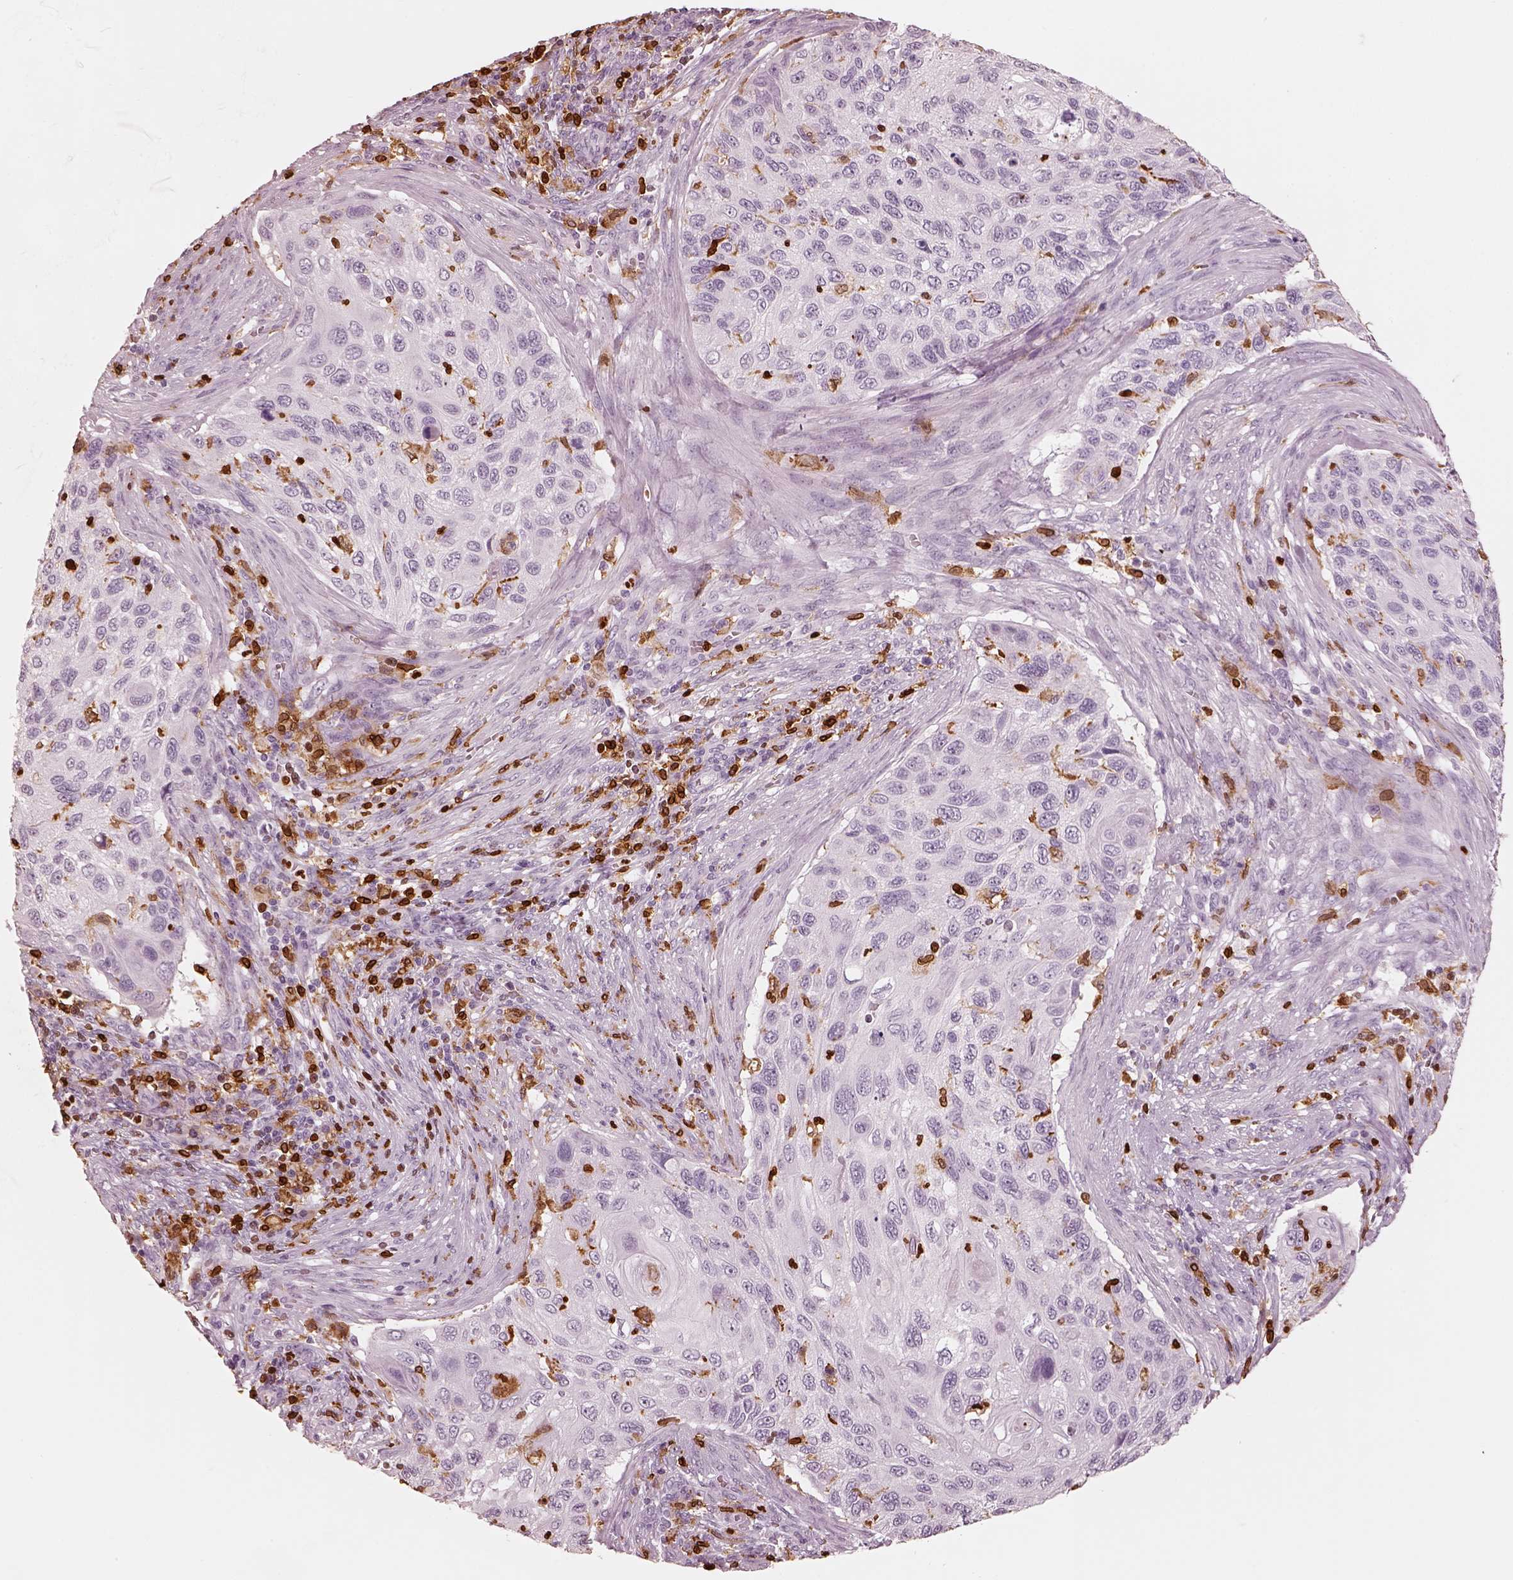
{"staining": {"intensity": "negative", "quantity": "none", "location": "none"}, "tissue": "cervical cancer", "cell_type": "Tumor cells", "image_type": "cancer", "snomed": [{"axis": "morphology", "description": "Squamous cell carcinoma, NOS"}, {"axis": "topography", "description": "Cervix"}], "caption": "DAB immunohistochemical staining of cervical cancer demonstrates no significant expression in tumor cells.", "gene": "ALOX5", "patient": {"sex": "female", "age": 70}}